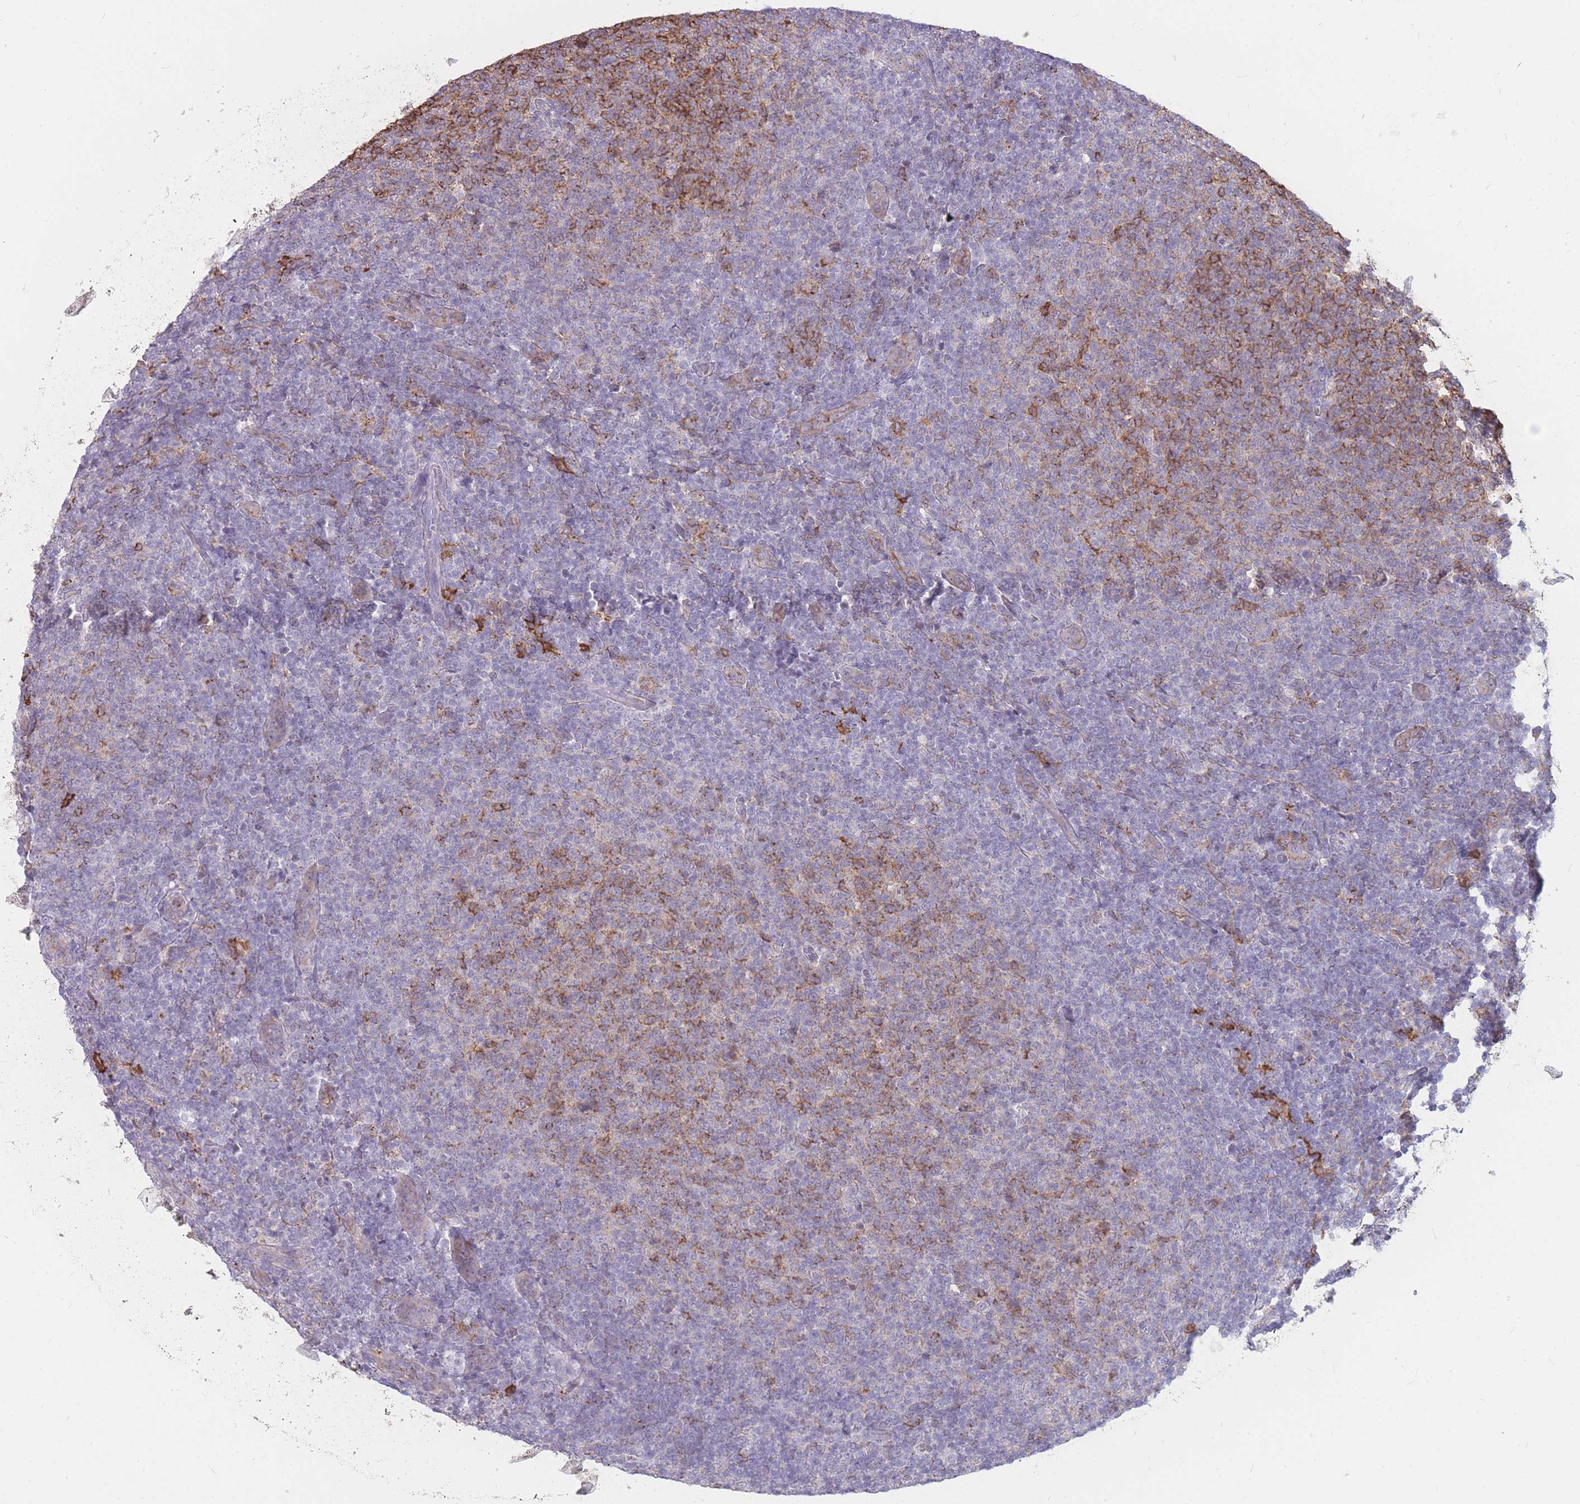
{"staining": {"intensity": "moderate", "quantity": "<25%", "location": "cytoplasmic/membranous"}, "tissue": "lymphoma", "cell_type": "Tumor cells", "image_type": "cancer", "snomed": [{"axis": "morphology", "description": "Malignant lymphoma, non-Hodgkin's type, Low grade"}, {"axis": "topography", "description": "Lymph node"}], "caption": "This photomicrograph shows lymphoma stained with immunohistochemistry (IHC) to label a protein in brown. The cytoplasmic/membranous of tumor cells show moderate positivity for the protein. Nuclei are counter-stained blue.", "gene": "GNA11", "patient": {"sex": "male", "age": 66}}